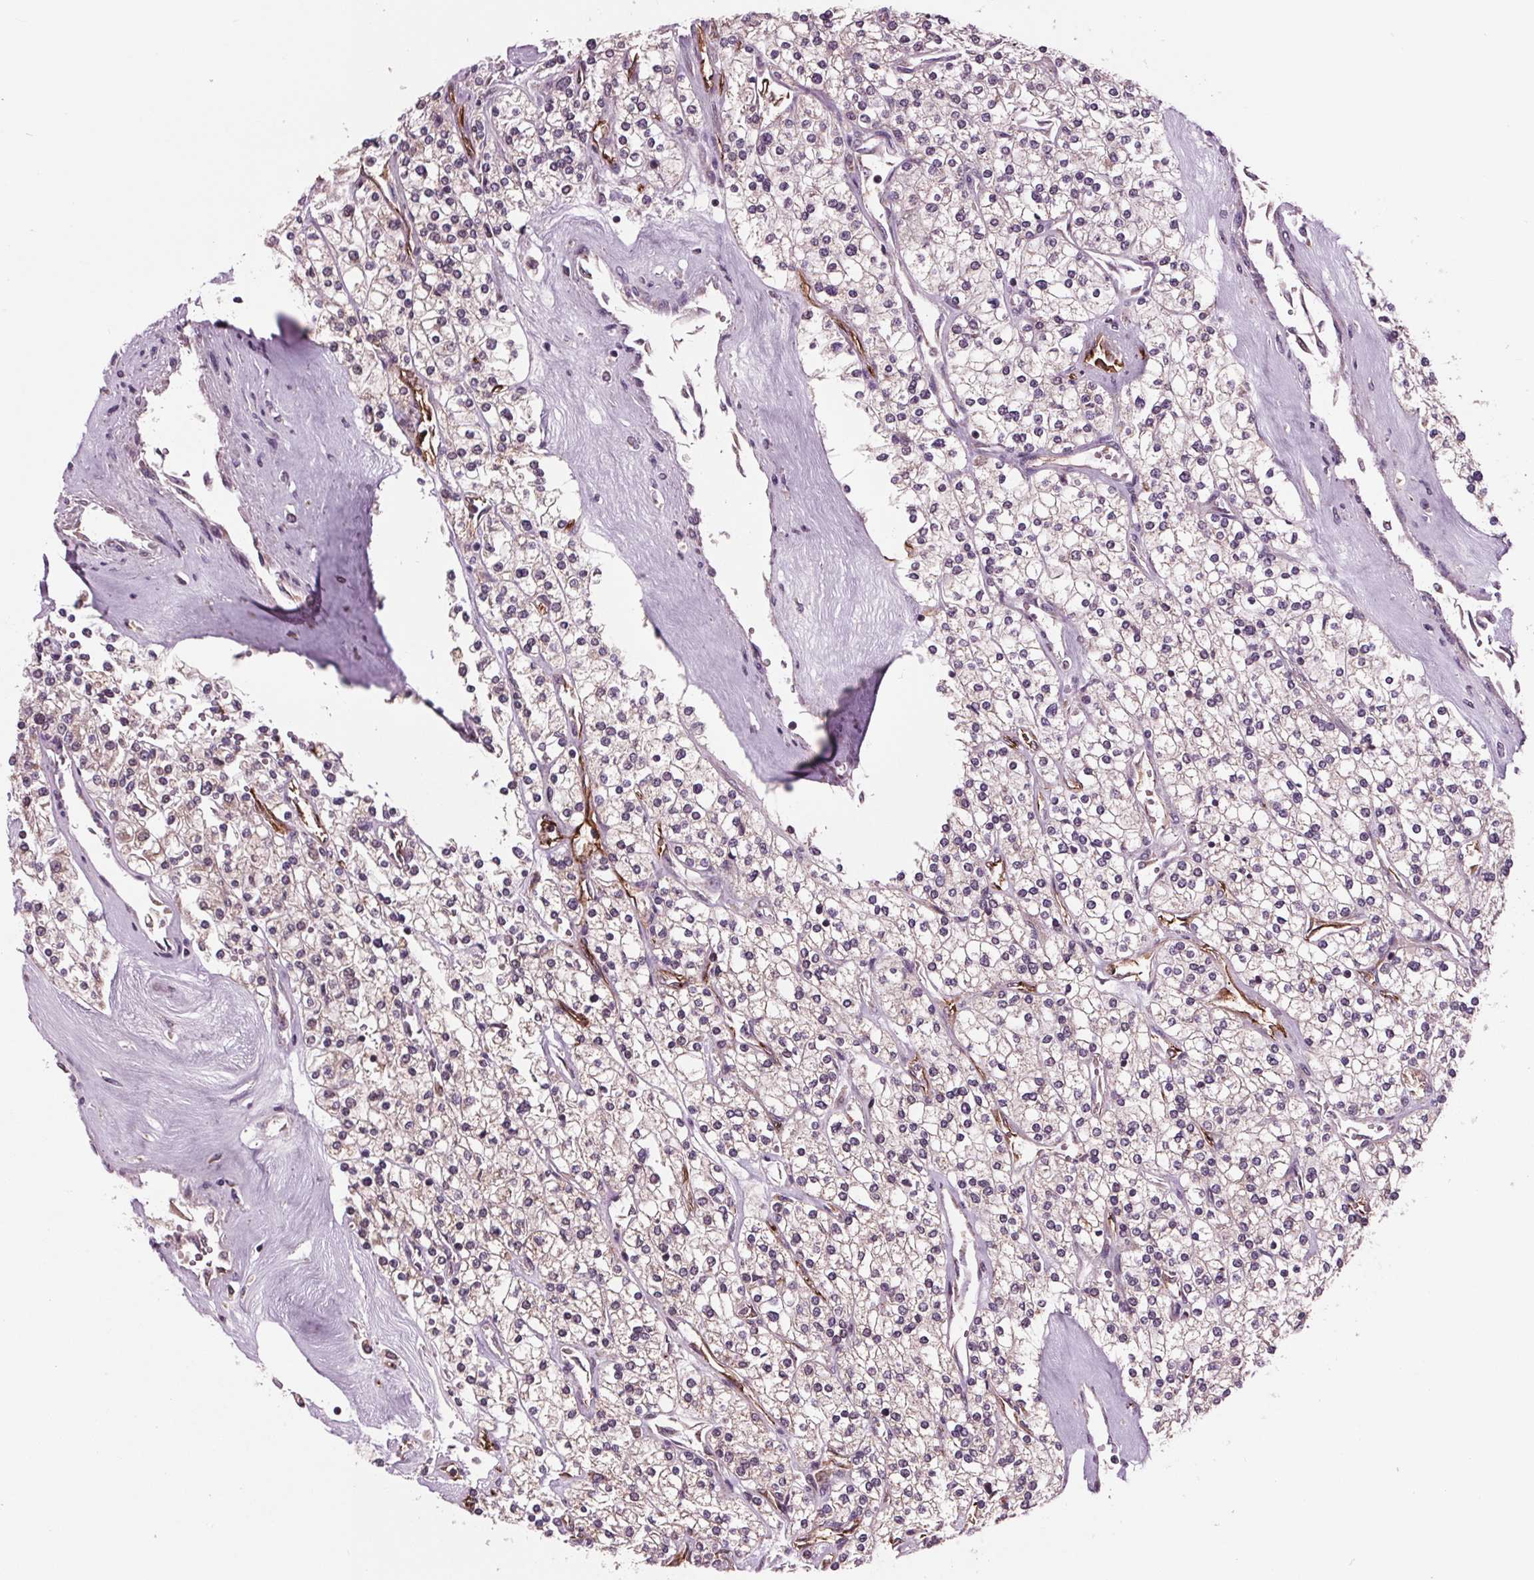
{"staining": {"intensity": "negative", "quantity": "none", "location": "none"}, "tissue": "renal cancer", "cell_type": "Tumor cells", "image_type": "cancer", "snomed": [{"axis": "morphology", "description": "Adenocarcinoma, NOS"}, {"axis": "topography", "description": "Kidney"}], "caption": "Immunohistochemistry of human renal adenocarcinoma reveals no staining in tumor cells.", "gene": "MAPK8", "patient": {"sex": "male", "age": 80}}